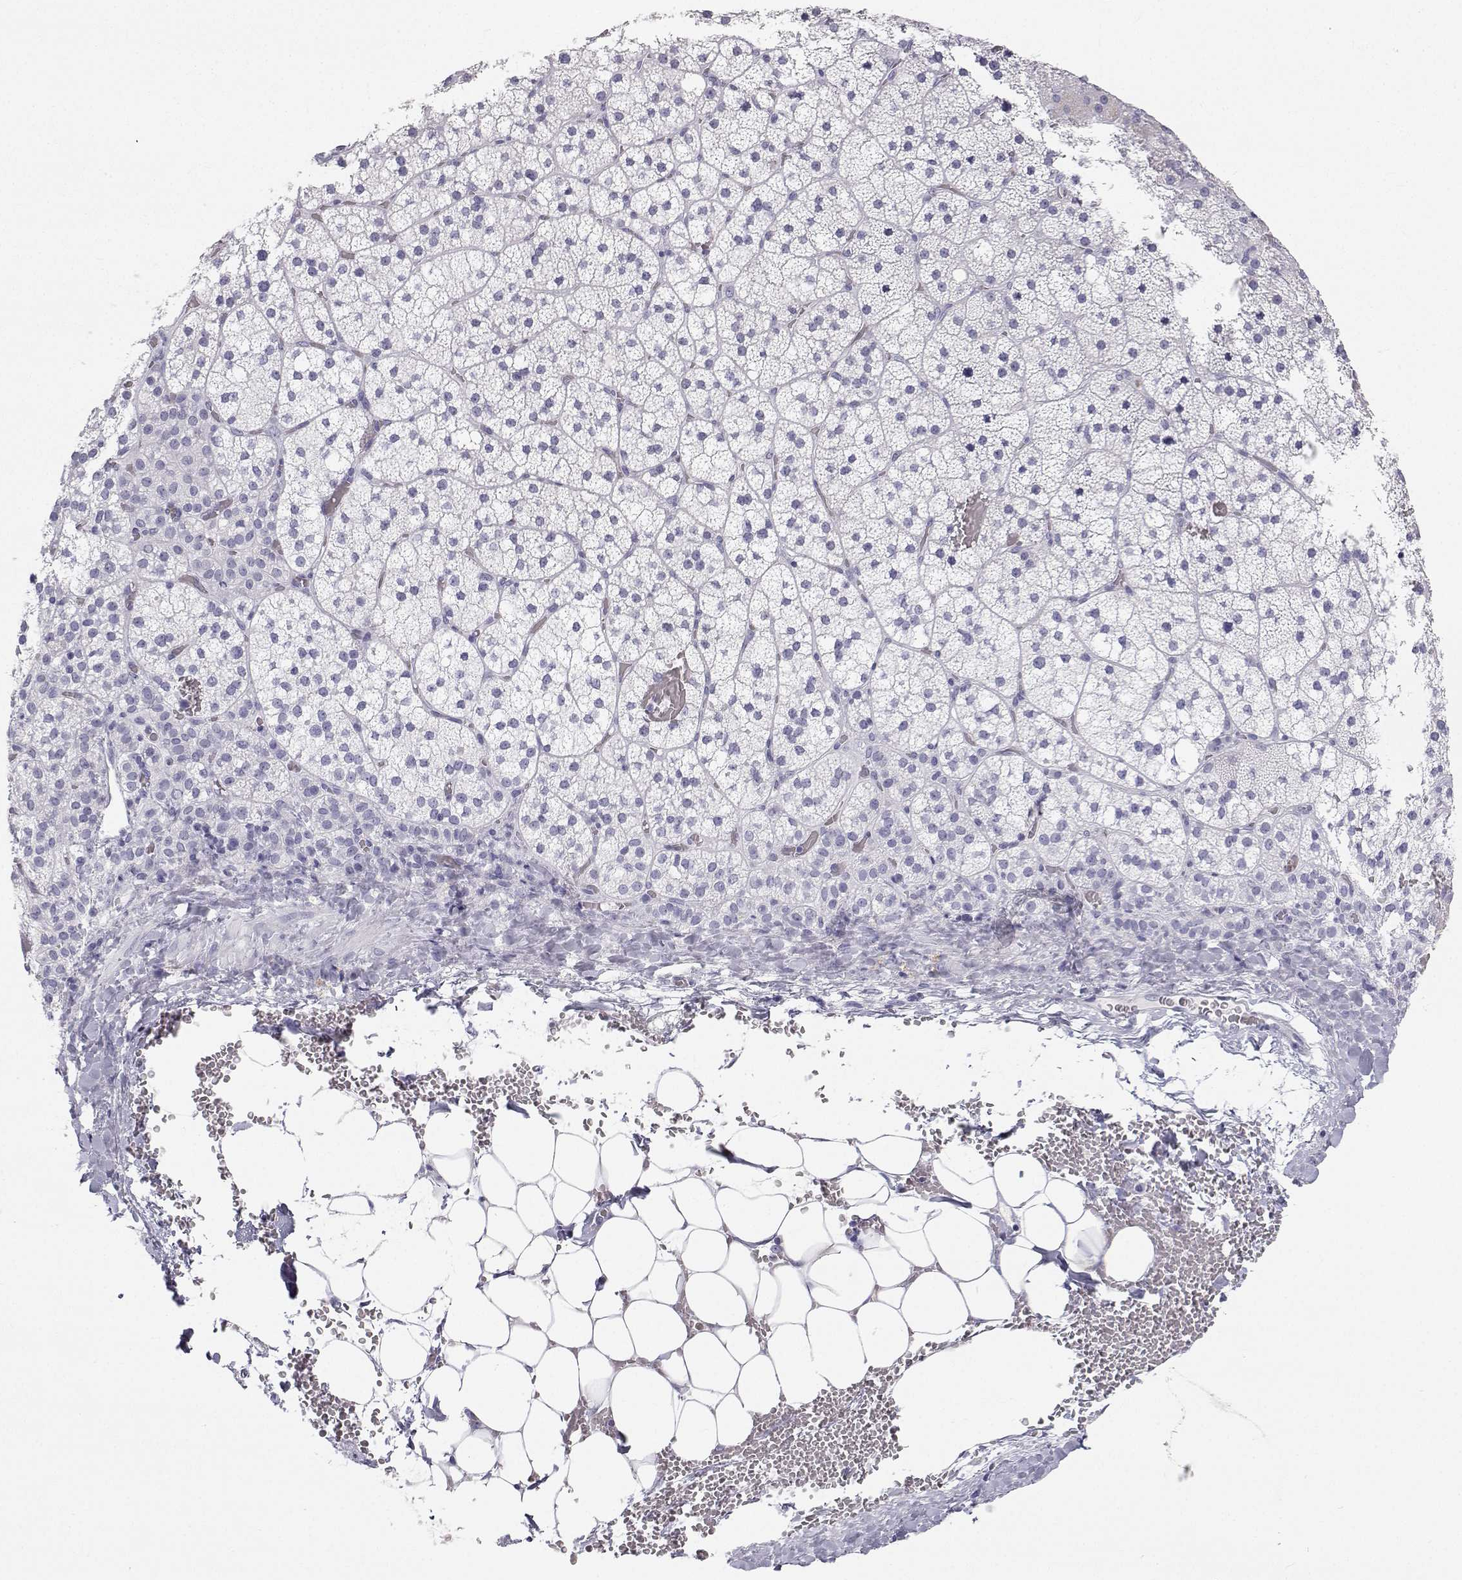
{"staining": {"intensity": "negative", "quantity": "none", "location": "none"}, "tissue": "adrenal gland", "cell_type": "Glandular cells", "image_type": "normal", "snomed": [{"axis": "morphology", "description": "Normal tissue, NOS"}, {"axis": "topography", "description": "Adrenal gland"}], "caption": "Immunohistochemistry (IHC) image of benign adrenal gland: human adrenal gland stained with DAB (3,3'-diaminobenzidine) reveals no significant protein expression in glandular cells. (Brightfield microscopy of DAB (3,3'-diaminobenzidine) IHC at high magnification).", "gene": "SFTPB", "patient": {"sex": "male", "age": 53}}